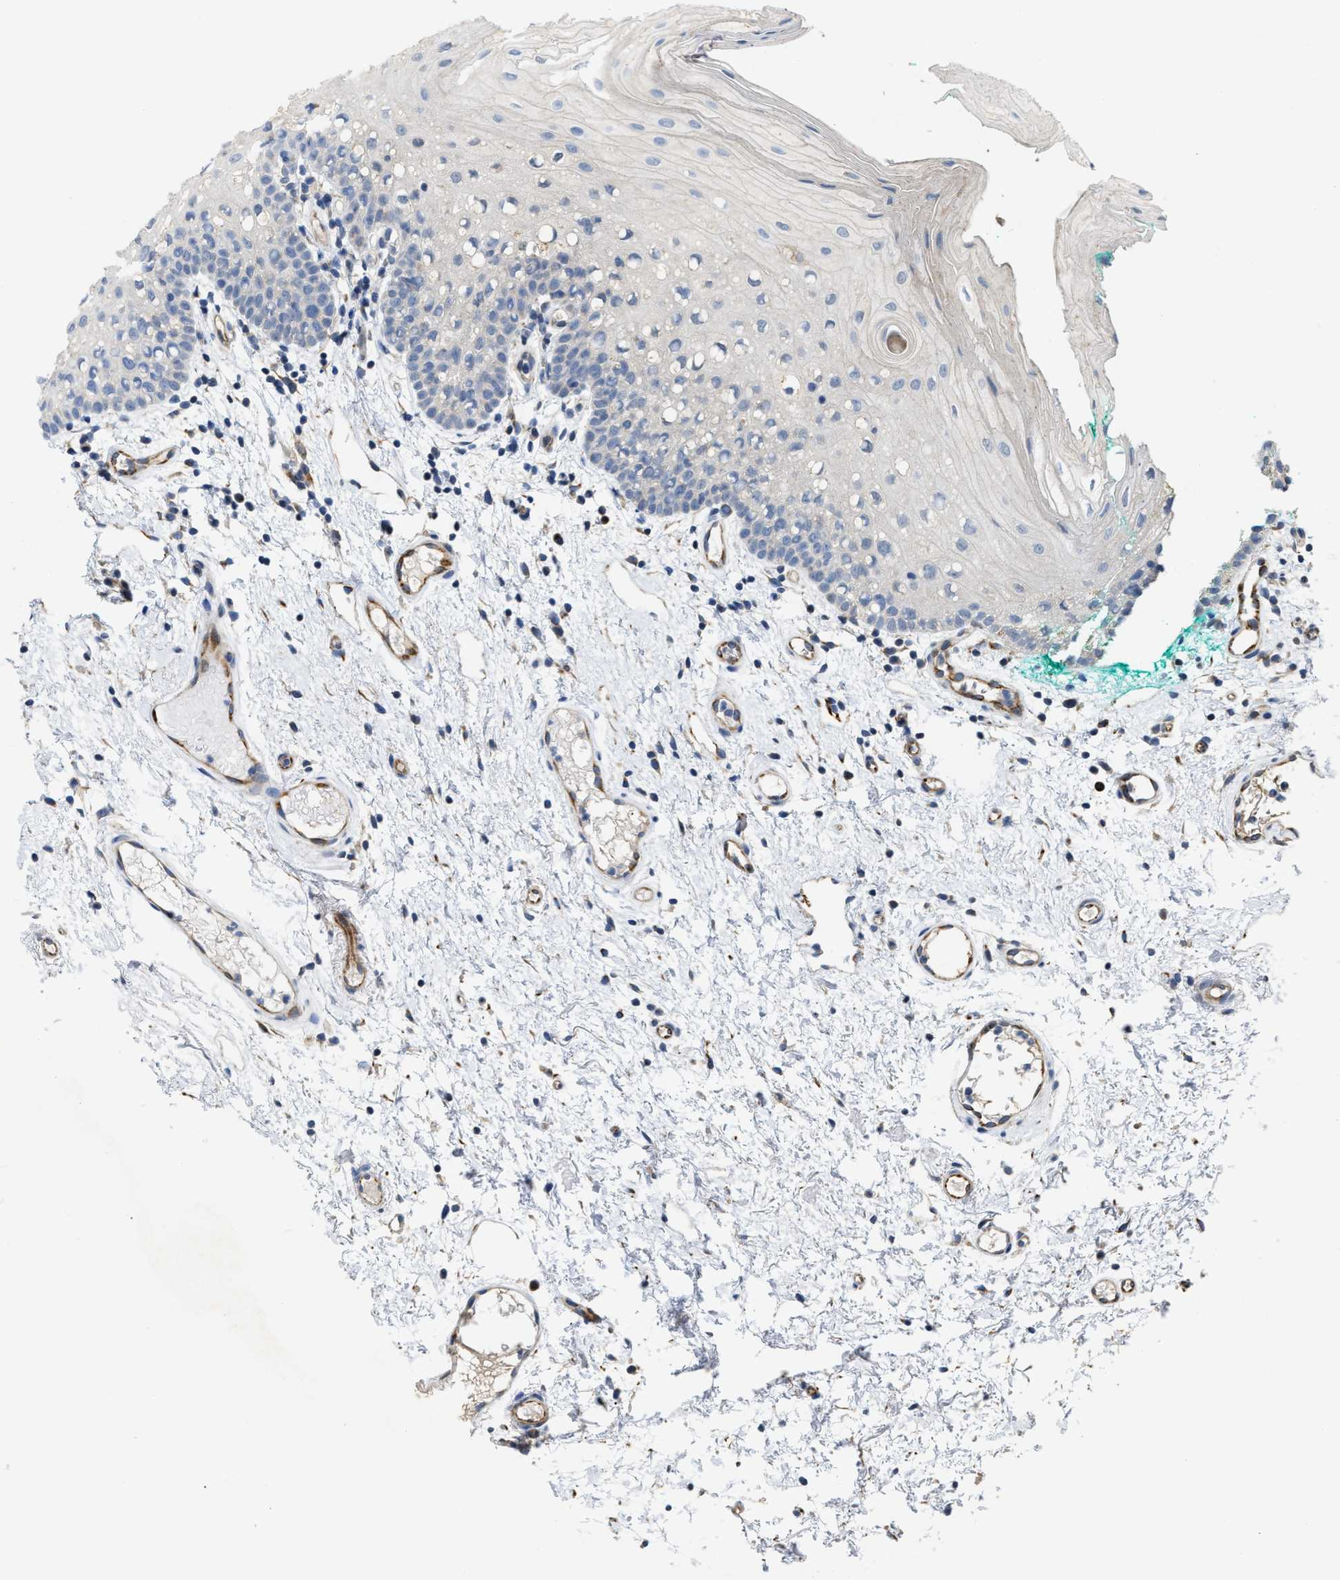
{"staining": {"intensity": "negative", "quantity": "none", "location": "none"}, "tissue": "oral mucosa", "cell_type": "Squamous epithelial cells", "image_type": "normal", "snomed": [{"axis": "morphology", "description": "Normal tissue, NOS"}, {"axis": "morphology", "description": "Squamous cell carcinoma, NOS"}, {"axis": "topography", "description": "Oral tissue"}, {"axis": "topography", "description": "Salivary gland"}, {"axis": "topography", "description": "Head-Neck"}], "caption": "A high-resolution image shows immunohistochemistry (IHC) staining of benign oral mucosa, which demonstrates no significant expression in squamous epithelial cells.", "gene": "DHX58", "patient": {"sex": "female", "age": 62}}